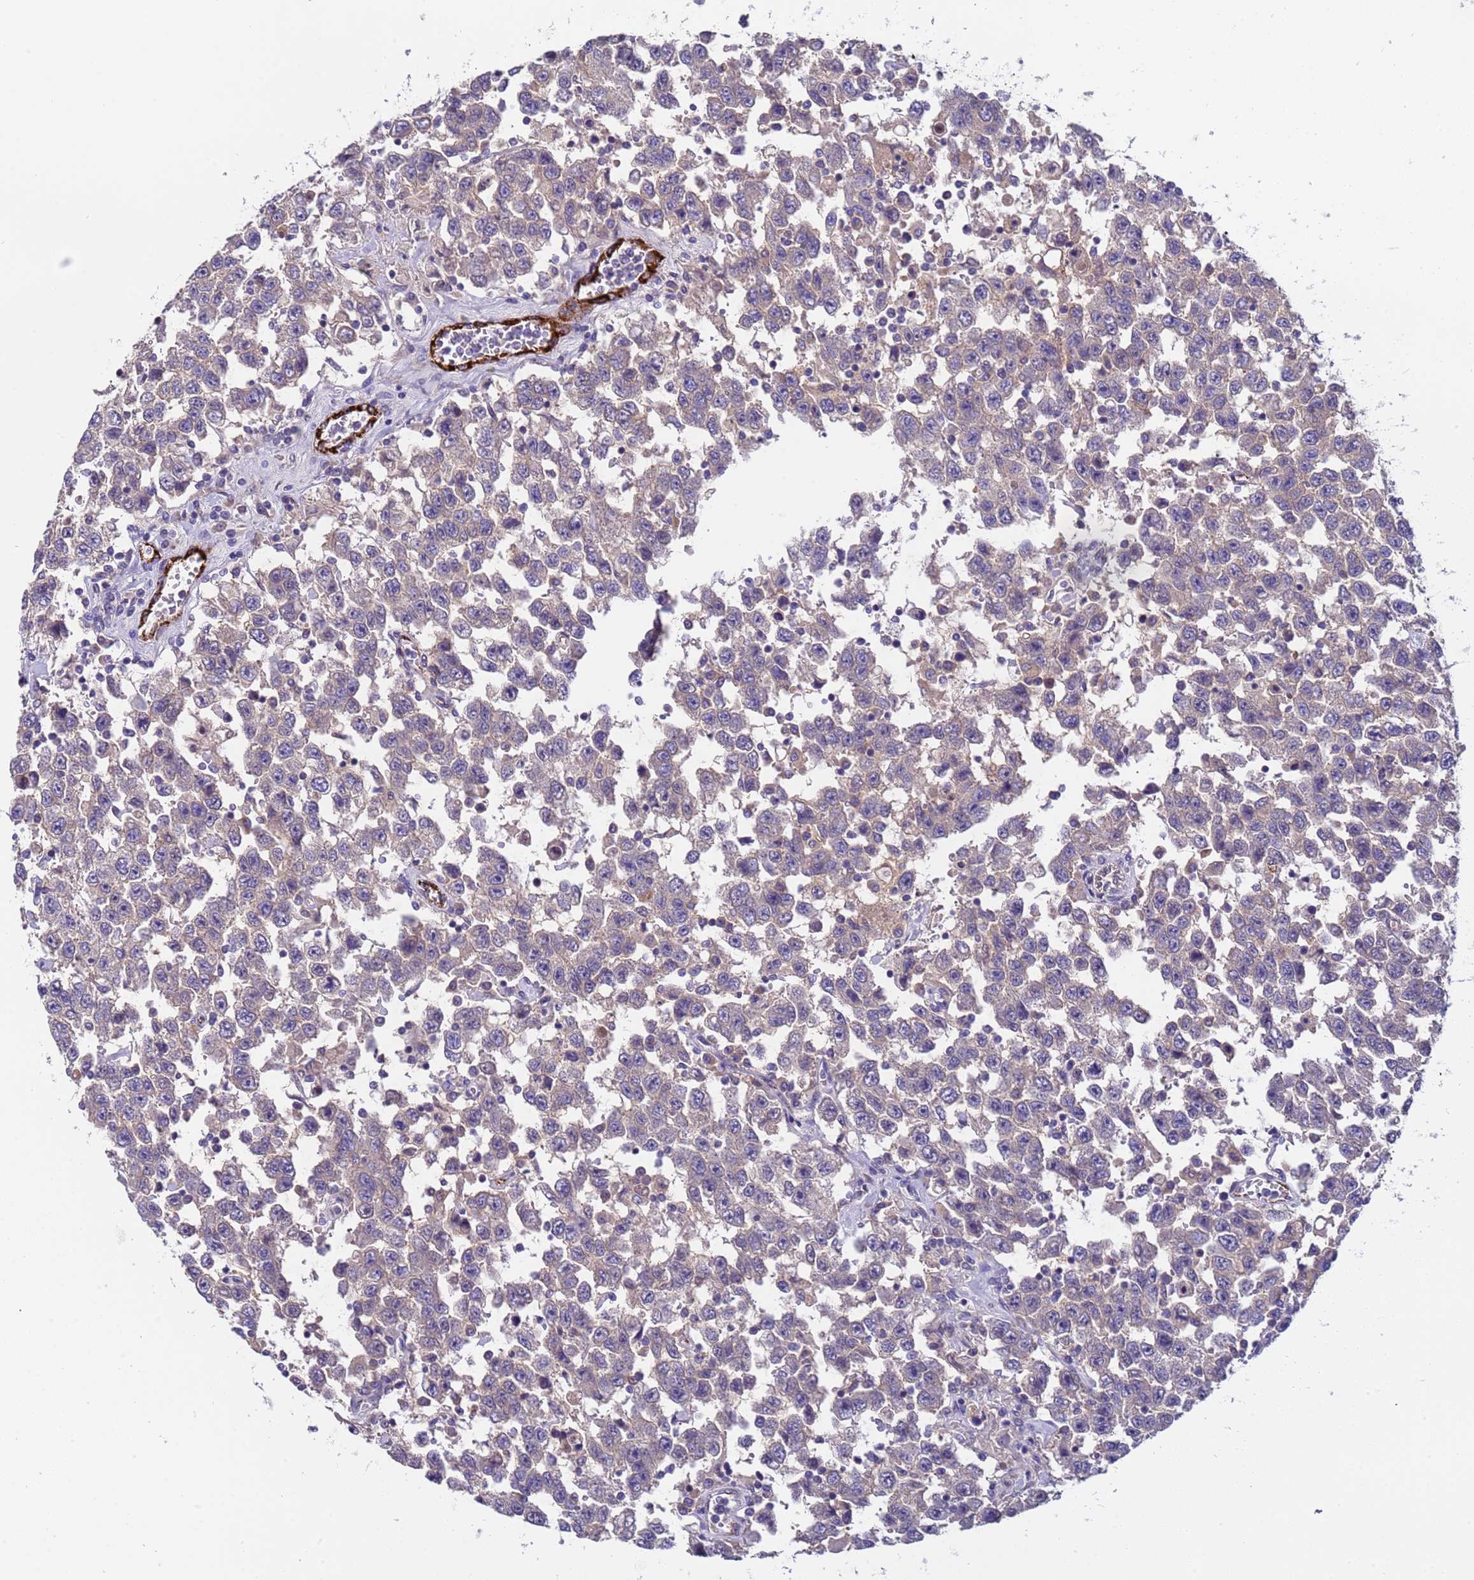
{"staining": {"intensity": "weak", "quantity": "<25%", "location": "cytoplasmic/membranous"}, "tissue": "testis cancer", "cell_type": "Tumor cells", "image_type": "cancer", "snomed": [{"axis": "morphology", "description": "Seminoma, NOS"}, {"axis": "topography", "description": "Testis"}], "caption": "DAB immunohistochemical staining of testis seminoma shows no significant staining in tumor cells.", "gene": "ZNF248", "patient": {"sex": "male", "age": 41}}